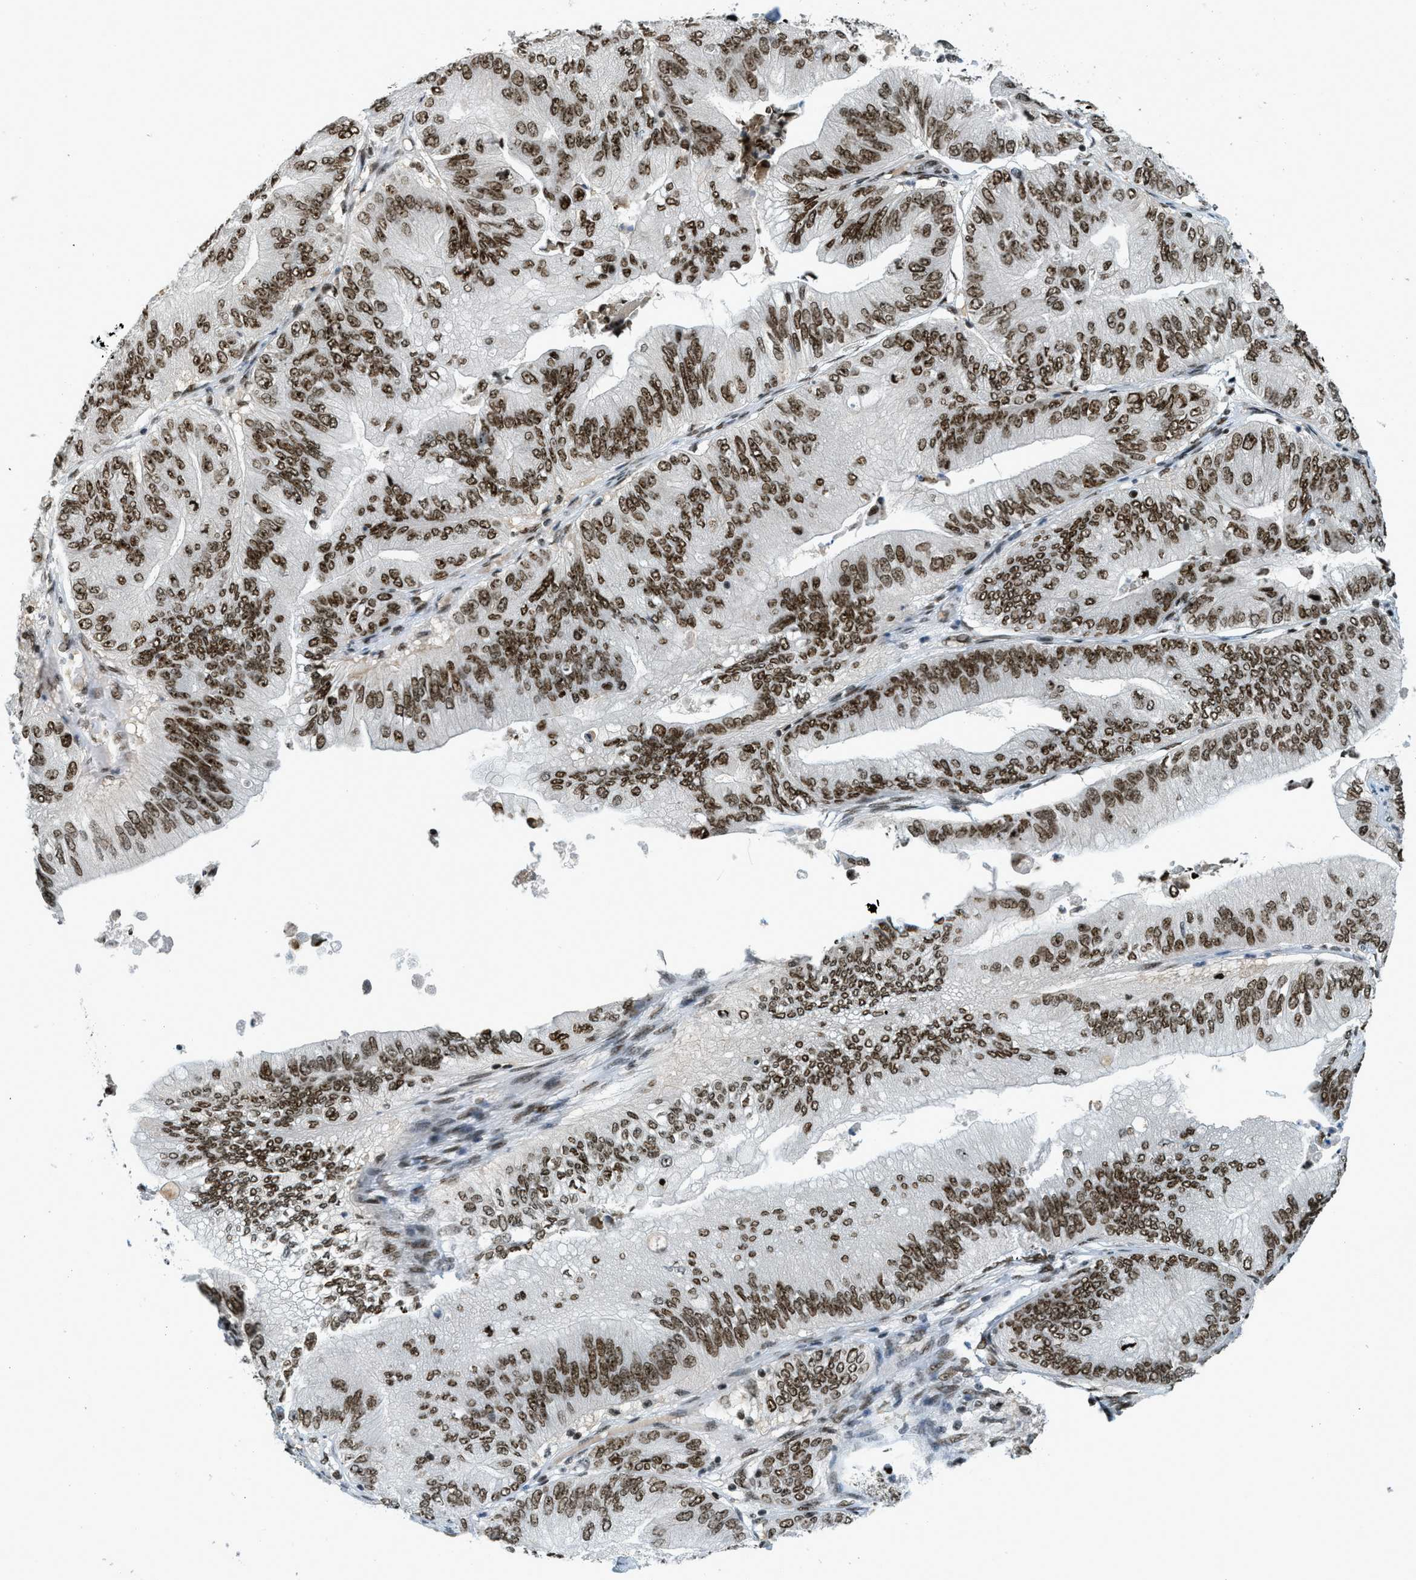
{"staining": {"intensity": "strong", "quantity": ">75%", "location": "nuclear"}, "tissue": "ovarian cancer", "cell_type": "Tumor cells", "image_type": "cancer", "snomed": [{"axis": "morphology", "description": "Cystadenocarcinoma, mucinous, NOS"}, {"axis": "topography", "description": "Ovary"}], "caption": "Immunohistochemical staining of mucinous cystadenocarcinoma (ovarian) reveals high levels of strong nuclear protein staining in about >75% of tumor cells.", "gene": "URB1", "patient": {"sex": "female", "age": 61}}